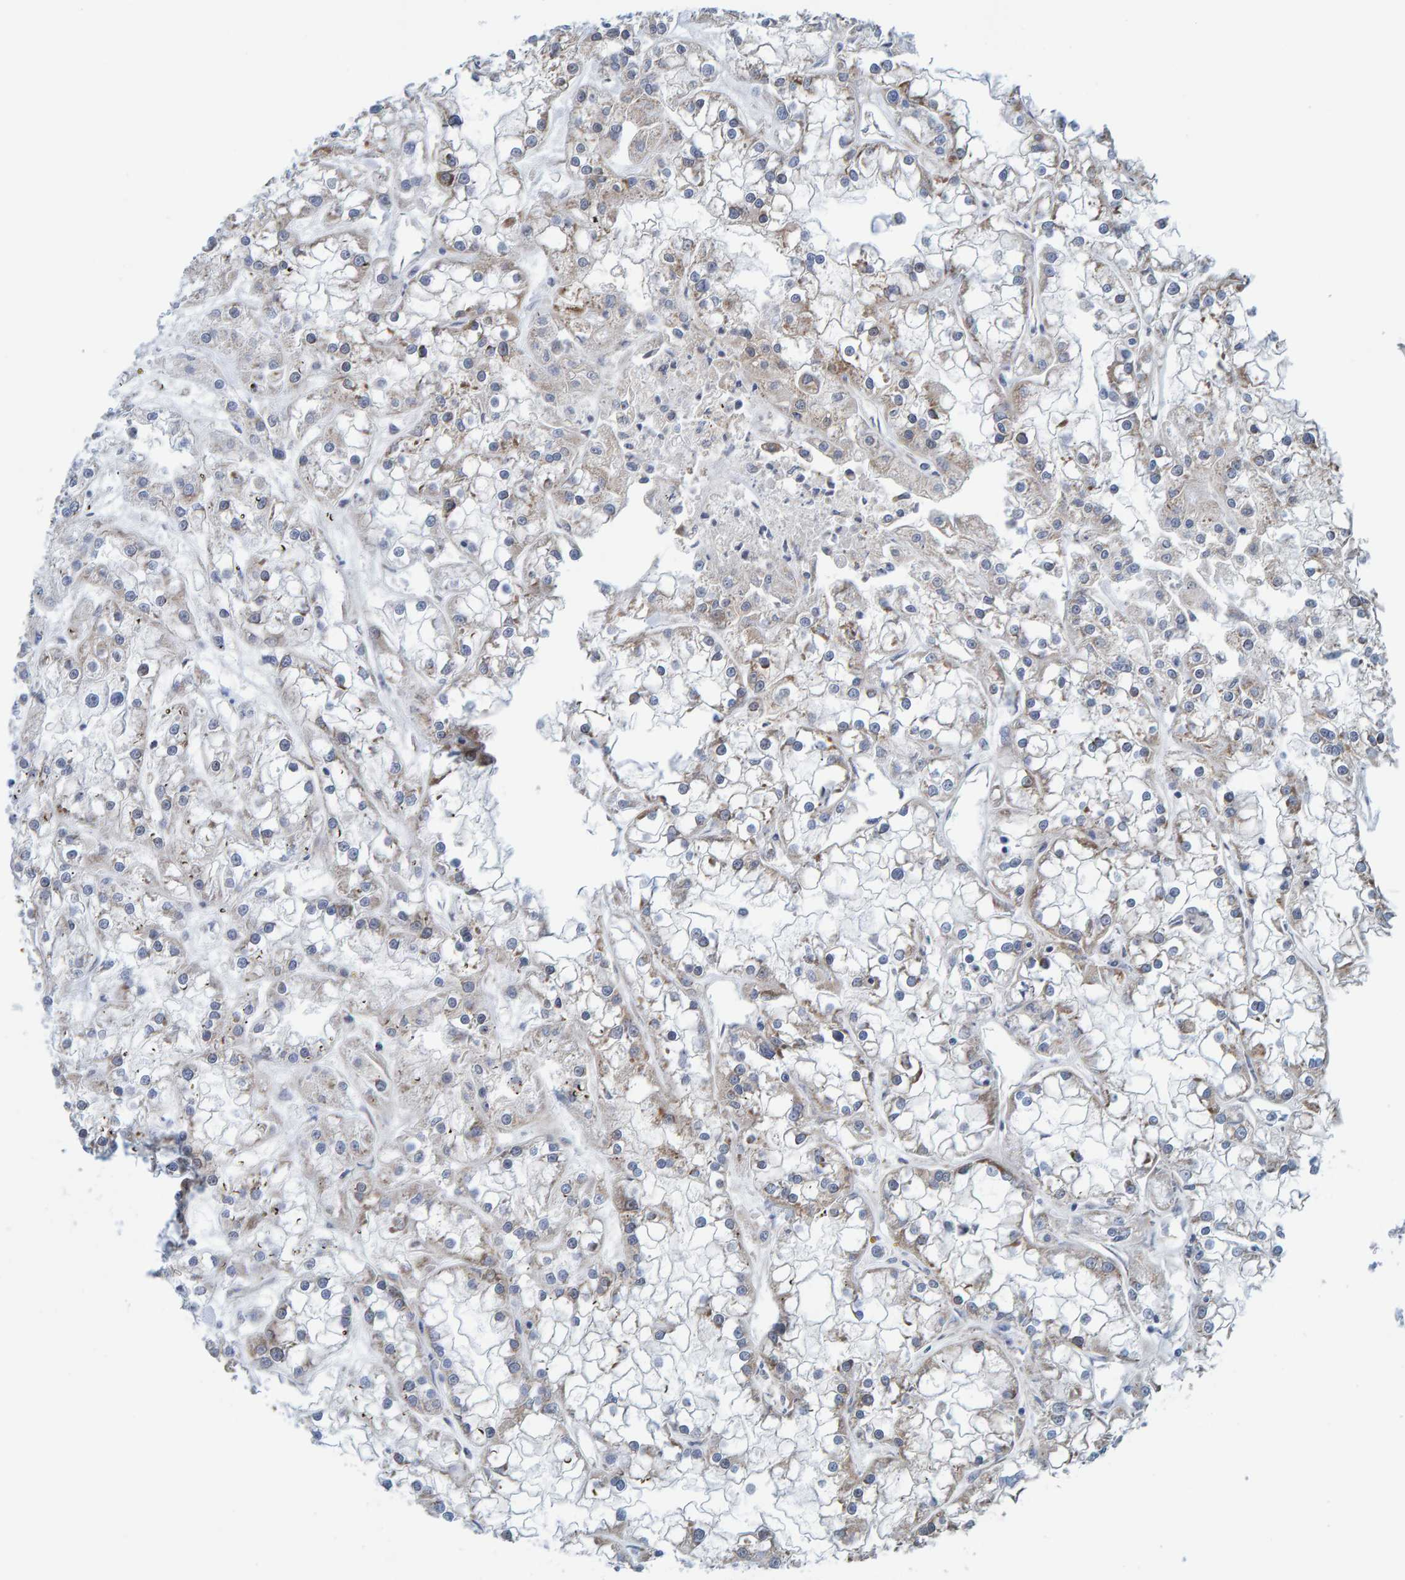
{"staining": {"intensity": "weak", "quantity": "25%-75%", "location": "cytoplasmic/membranous"}, "tissue": "renal cancer", "cell_type": "Tumor cells", "image_type": "cancer", "snomed": [{"axis": "morphology", "description": "Adenocarcinoma, NOS"}, {"axis": "topography", "description": "Kidney"}], "caption": "High-magnification brightfield microscopy of renal cancer stained with DAB (brown) and counterstained with hematoxylin (blue). tumor cells exhibit weak cytoplasmic/membranous staining is appreciated in approximately25%-75% of cells.", "gene": "SCRN2", "patient": {"sex": "female", "age": 52}}